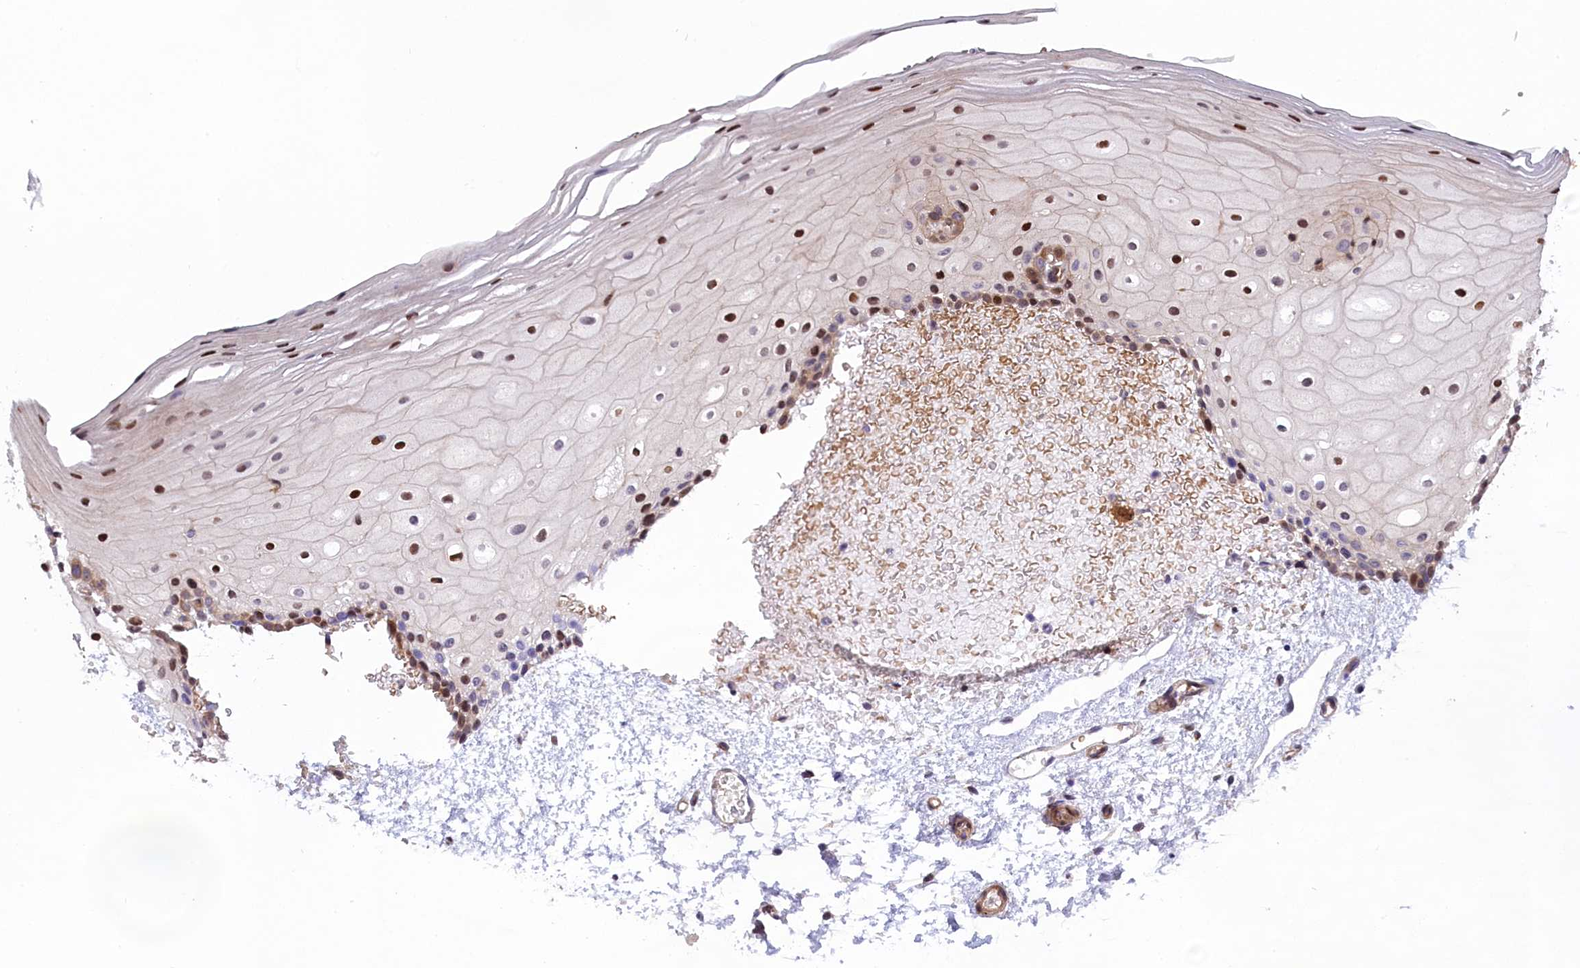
{"staining": {"intensity": "moderate", "quantity": "25%-75%", "location": "nuclear"}, "tissue": "oral mucosa", "cell_type": "Squamous epithelial cells", "image_type": "normal", "snomed": [{"axis": "morphology", "description": "Normal tissue, NOS"}, {"axis": "topography", "description": "Oral tissue"}], "caption": "Oral mucosa stained for a protein exhibits moderate nuclear positivity in squamous epithelial cells. (Stains: DAB in brown, nuclei in blue, Microscopy: brightfield microscopy at high magnification).", "gene": "DDX60L", "patient": {"sex": "female", "age": 70}}